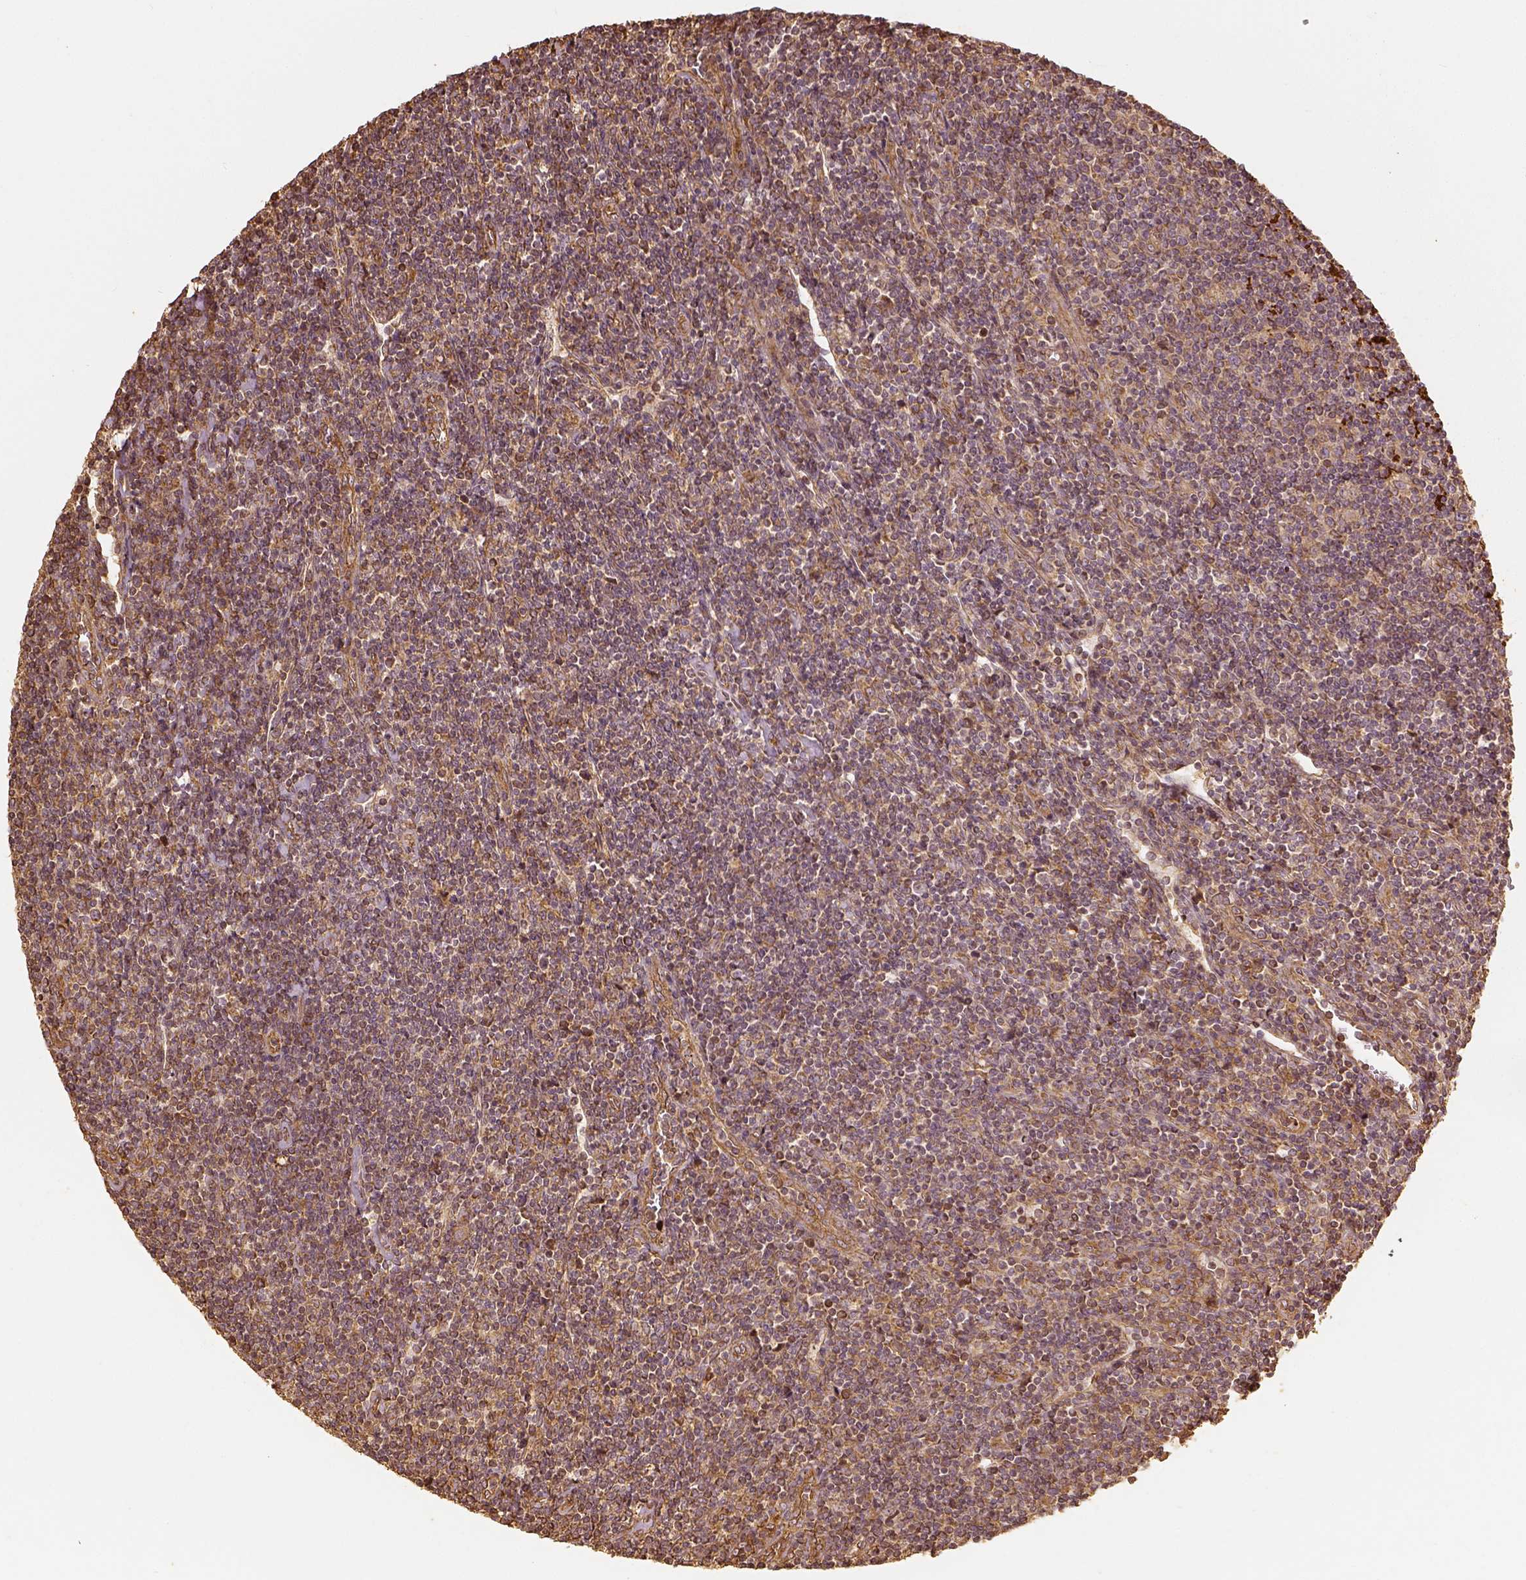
{"staining": {"intensity": "weak", "quantity": "25%-75%", "location": "cytoplasmic/membranous"}, "tissue": "lymphoma", "cell_type": "Tumor cells", "image_type": "cancer", "snomed": [{"axis": "morphology", "description": "Hodgkin's disease, NOS"}, {"axis": "topography", "description": "Lymph node"}], "caption": "Hodgkin's disease stained for a protein (brown) displays weak cytoplasmic/membranous positive expression in about 25%-75% of tumor cells.", "gene": "VEGFA", "patient": {"sex": "male", "age": 40}}